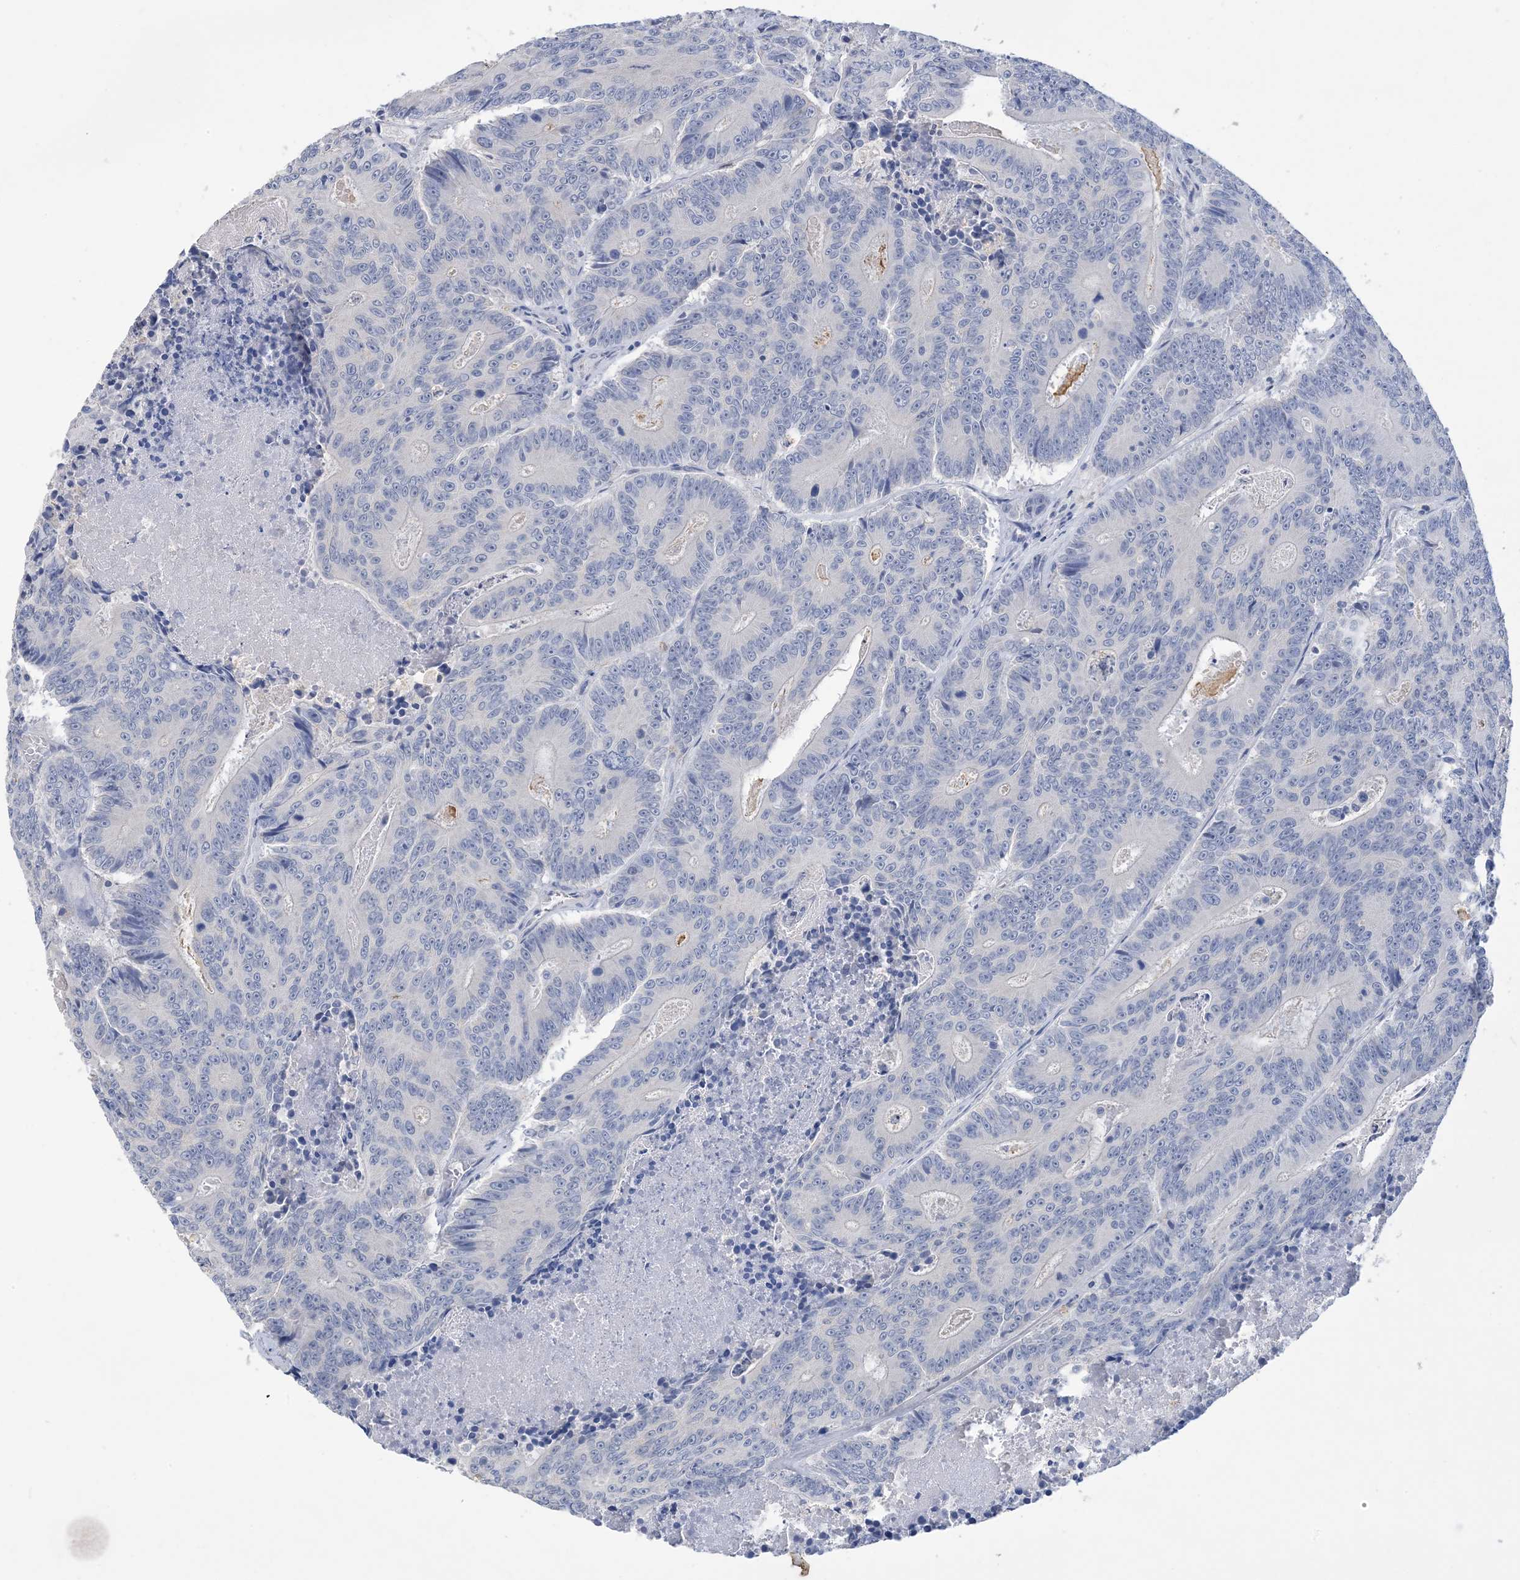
{"staining": {"intensity": "negative", "quantity": "none", "location": "none"}, "tissue": "colorectal cancer", "cell_type": "Tumor cells", "image_type": "cancer", "snomed": [{"axis": "morphology", "description": "Adenocarcinoma, NOS"}, {"axis": "topography", "description": "Colon"}], "caption": "This image is of colorectal cancer (adenocarcinoma) stained with IHC to label a protein in brown with the nuclei are counter-stained blue. There is no positivity in tumor cells. (Stains: DAB immunohistochemistry with hematoxylin counter stain, Microscopy: brightfield microscopy at high magnification).", "gene": "DSC3", "patient": {"sex": "male", "age": 83}}